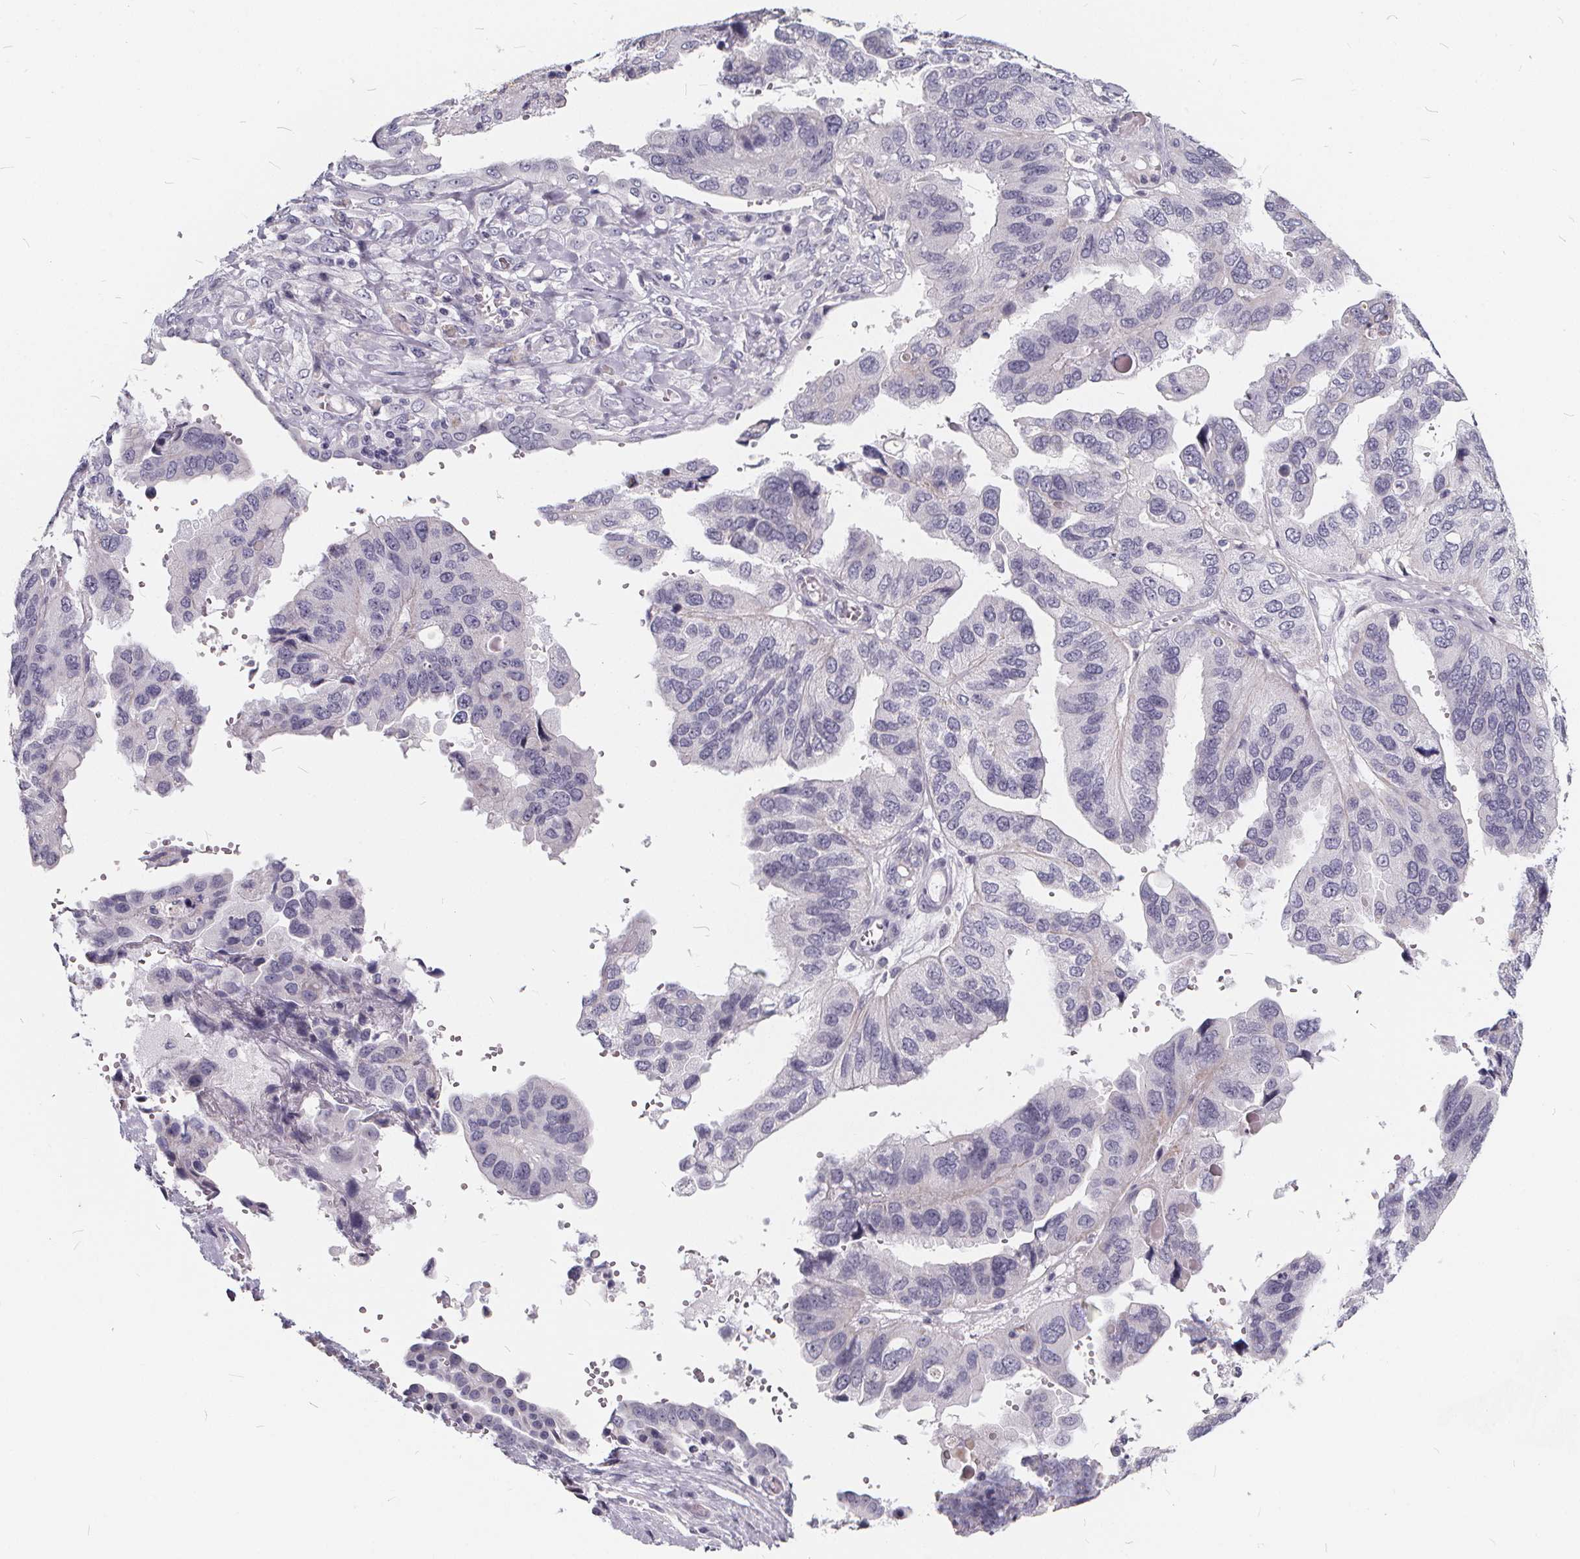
{"staining": {"intensity": "negative", "quantity": "none", "location": "none"}, "tissue": "ovarian cancer", "cell_type": "Tumor cells", "image_type": "cancer", "snomed": [{"axis": "morphology", "description": "Cystadenocarcinoma, serous, NOS"}, {"axis": "topography", "description": "Ovary"}], "caption": "High power microscopy micrograph of an immunohistochemistry micrograph of serous cystadenocarcinoma (ovarian), revealing no significant staining in tumor cells.", "gene": "SPEF2", "patient": {"sex": "female", "age": 79}}